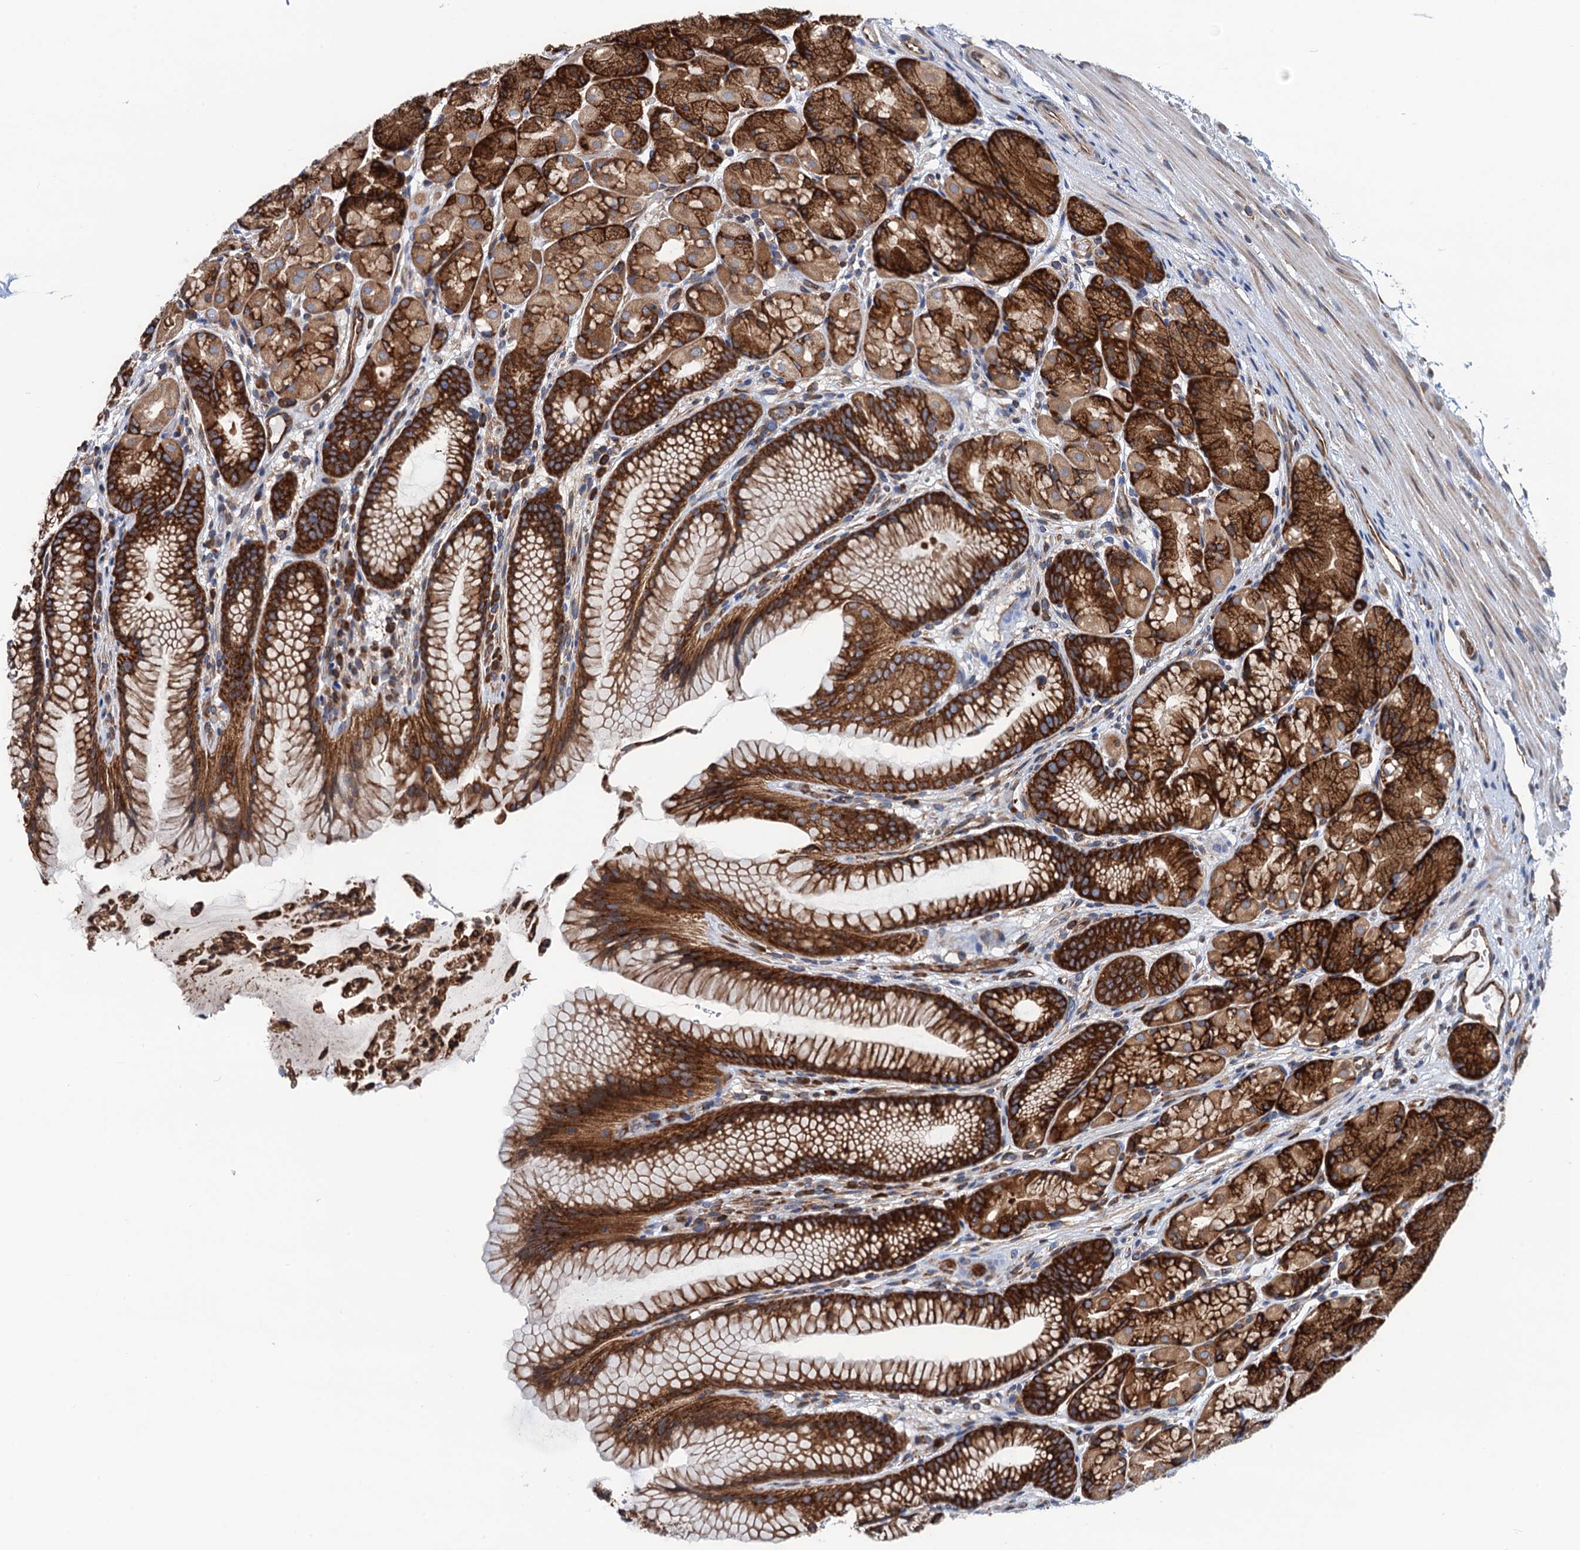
{"staining": {"intensity": "strong", "quantity": ">75%", "location": "cytoplasmic/membranous"}, "tissue": "stomach", "cell_type": "Glandular cells", "image_type": "normal", "snomed": [{"axis": "morphology", "description": "Normal tissue, NOS"}, {"axis": "topography", "description": "Stomach"}], "caption": "DAB immunohistochemical staining of unremarkable stomach demonstrates strong cytoplasmic/membranous protein expression in approximately >75% of glandular cells. The staining was performed using DAB (3,3'-diaminobenzidine), with brown indicating positive protein expression. Nuclei are stained blue with hematoxylin.", "gene": "SLC12A7", "patient": {"sex": "male", "age": 63}}